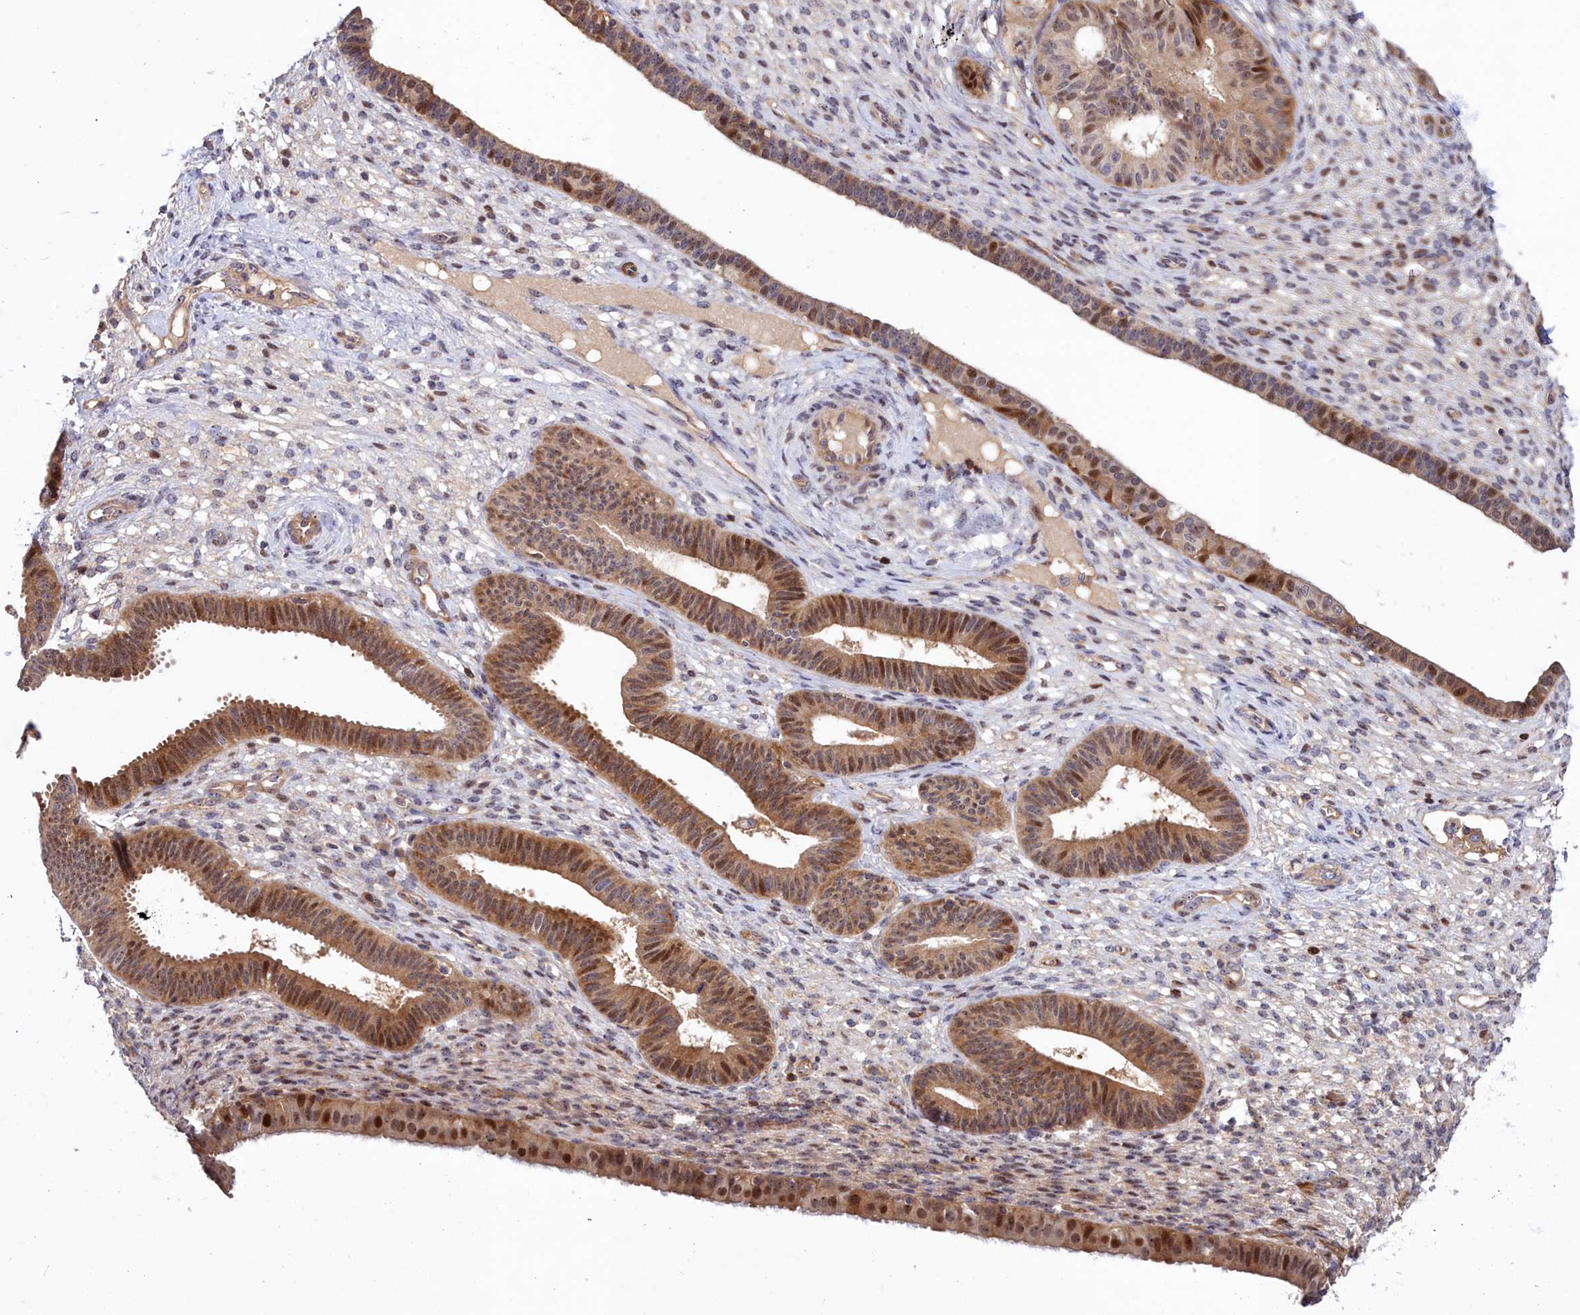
{"staining": {"intensity": "negative", "quantity": "none", "location": "none"}, "tissue": "endometrium", "cell_type": "Cells in endometrial stroma", "image_type": "normal", "snomed": [{"axis": "morphology", "description": "Normal tissue, NOS"}, {"axis": "topography", "description": "Endometrium"}], "caption": "Immunohistochemistry micrograph of normal human endometrium stained for a protein (brown), which displays no positivity in cells in endometrial stroma. (DAB immunohistochemistry (IHC) visualized using brightfield microscopy, high magnification).", "gene": "NEURL4", "patient": {"sex": "female", "age": 61}}